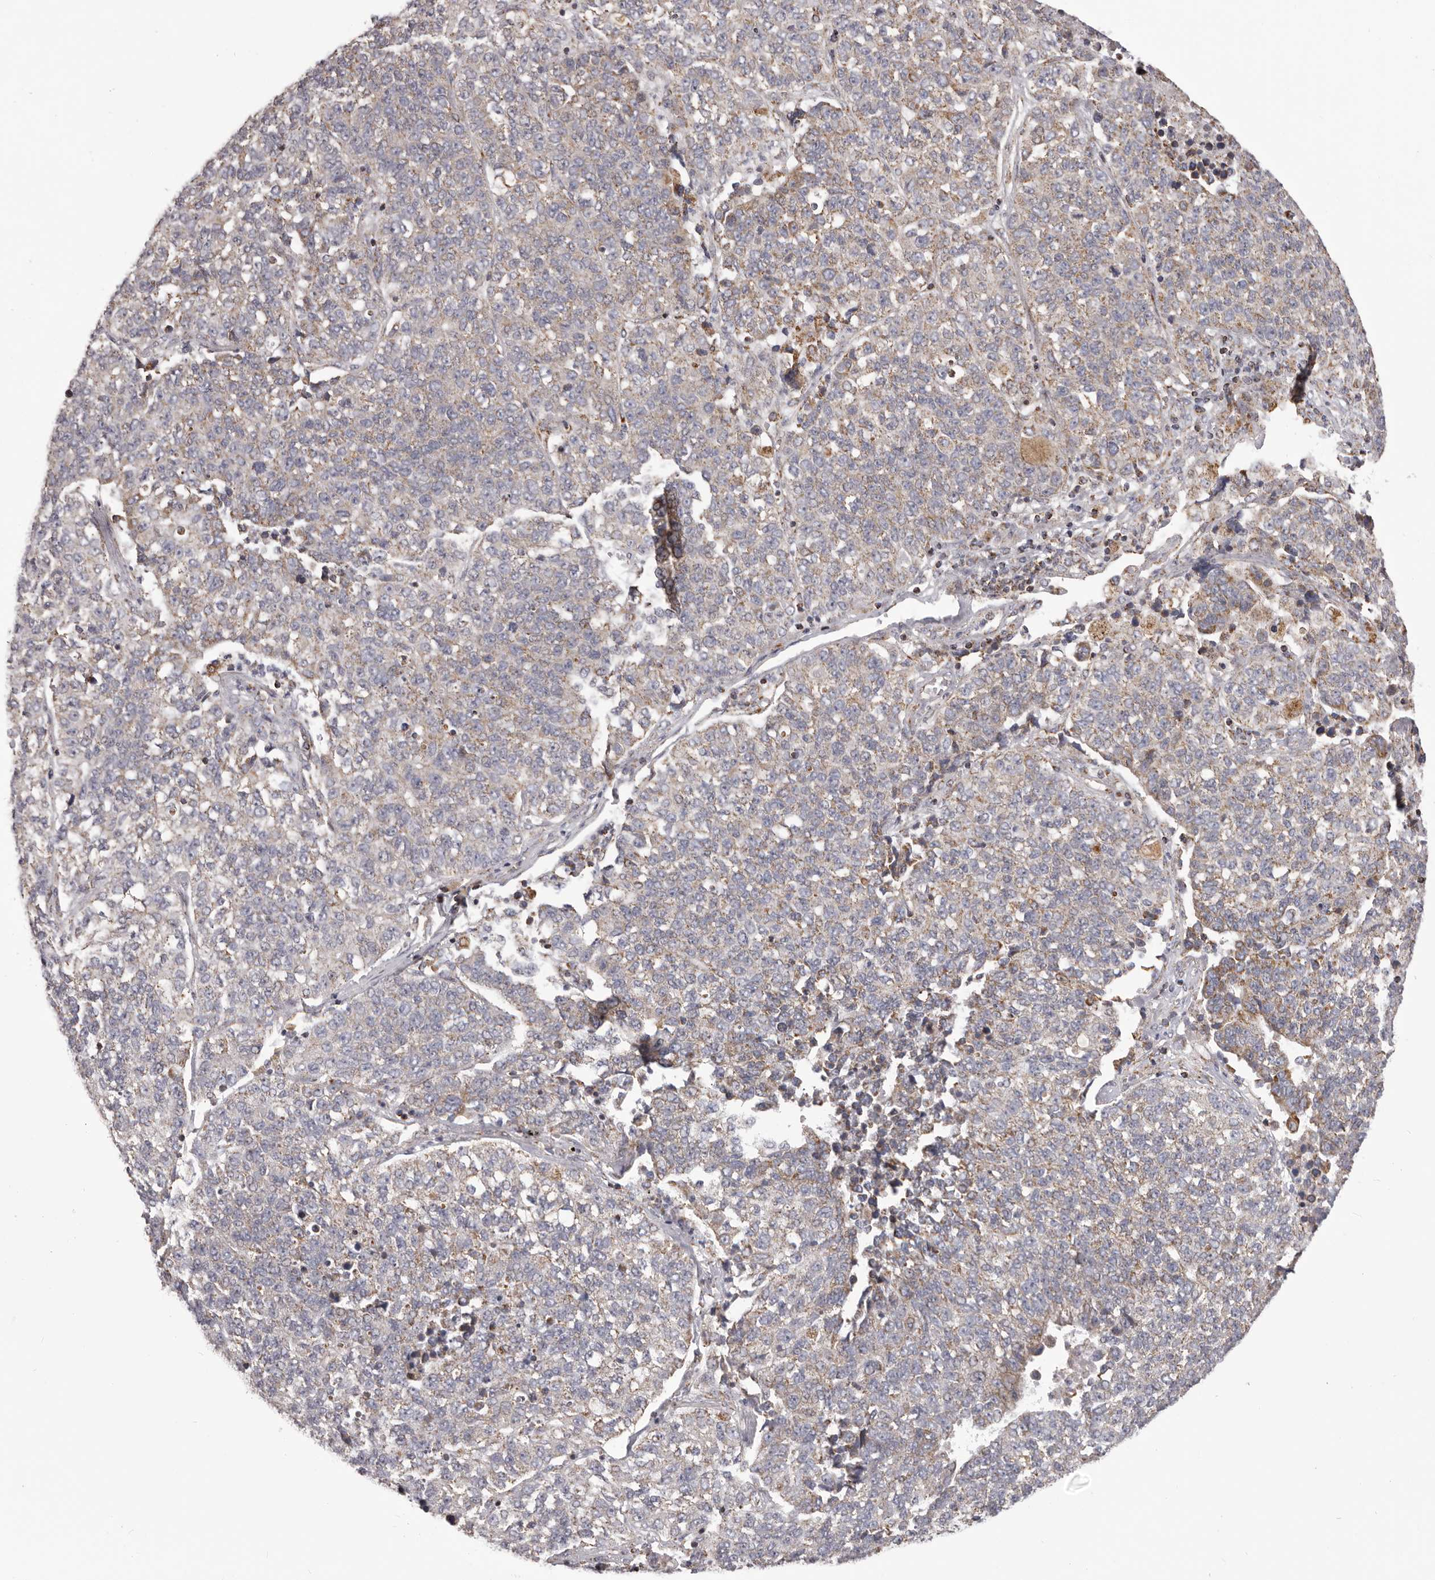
{"staining": {"intensity": "negative", "quantity": "none", "location": "none"}, "tissue": "lung cancer", "cell_type": "Tumor cells", "image_type": "cancer", "snomed": [{"axis": "morphology", "description": "Adenocarcinoma, NOS"}, {"axis": "topography", "description": "Lung"}], "caption": "The photomicrograph demonstrates no significant positivity in tumor cells of lung cancer (adenocarcinoma).", "gene": "CHRM2", "patient": {"sex": "male", "age": 49}}